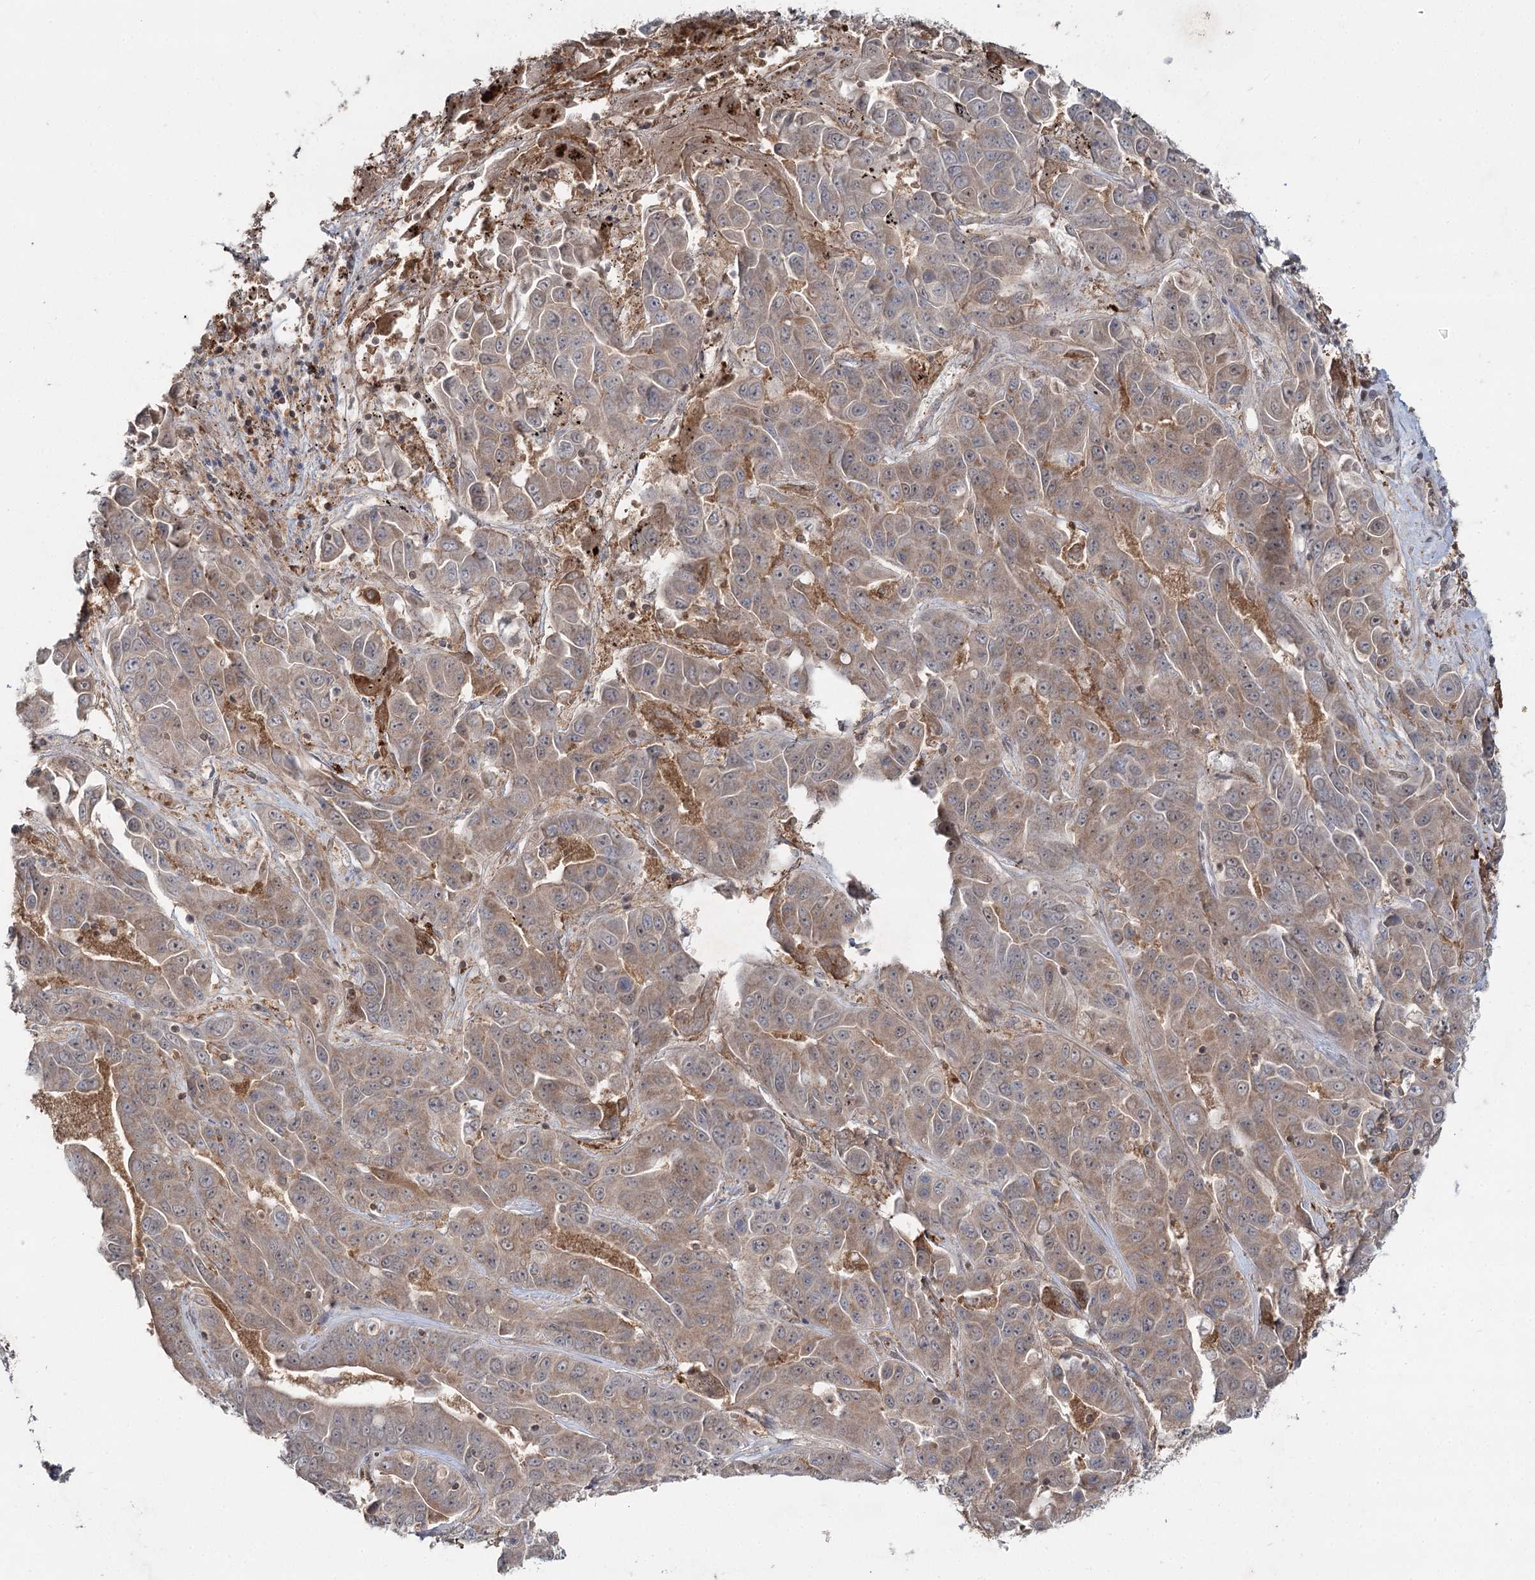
{"staining": {"intensity": "weak", "quantity": ">75%", "location": "cytoplasmic/membranous"}, "tissue": "liver cancer", "cell_type": "Tumor cells", "image_type": "cancer", "snomed": [{"axis": "morphology", "description": "Cholangiocarcinoma"}, {"axis": "topography", "description": "Liver"}], "caption": "Immunohistochemical staining of human liver cancer shows weak cytoplasmic/membranous protein positivity in approximately >75% of tumor cells.", "gene": "WDR44", "patient": {"sex": "female", "age": 52}}